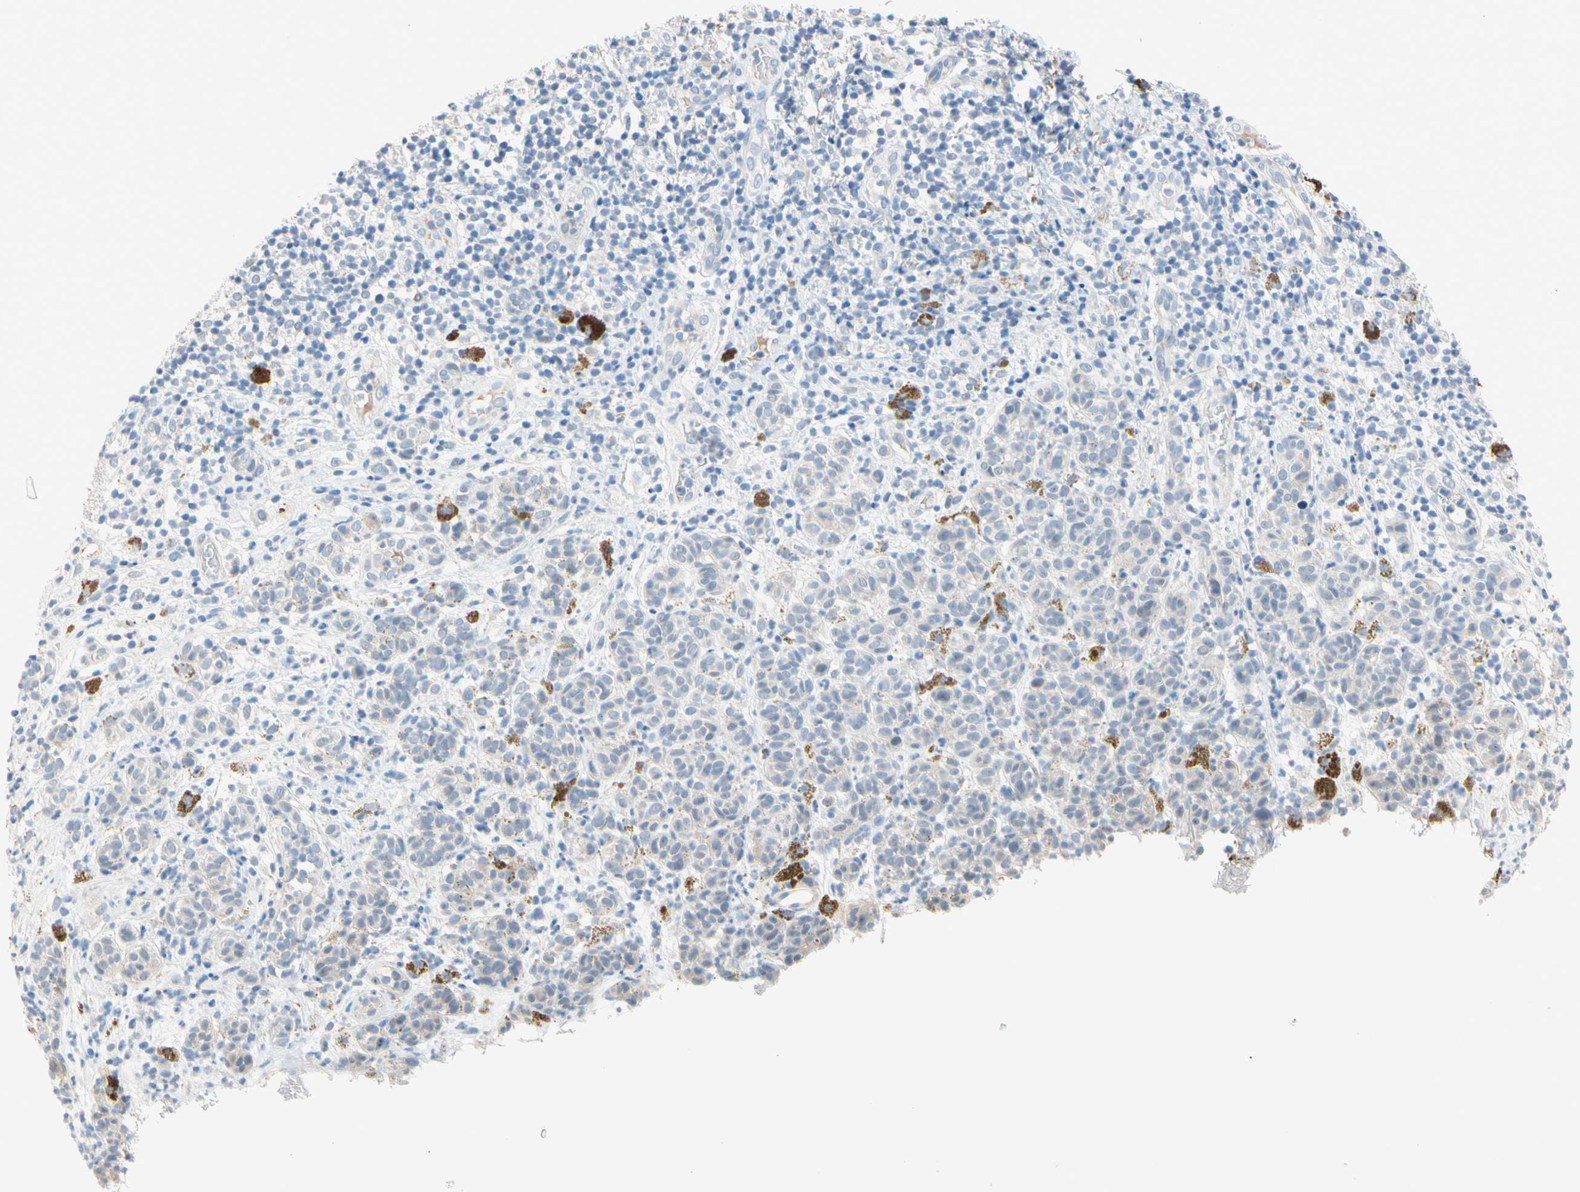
{"staining": {"intensity": "negative", "quantity": "none", "location": "none"}, "tissue": "melanoma", "cell_type": "Tumor cells", "image_type": "cancer", "snomed": [{"axis": "morphology", "description": "Malignant melanoma, NOS"}, {"axis": "topography", "description": "Skin"}], "caption": "The IHC micrograph has no significant positivity in tumor cells of malignant melanoma tissue.", "gene": "MARK1", "patient": {"sex": "male", "age": 64}}